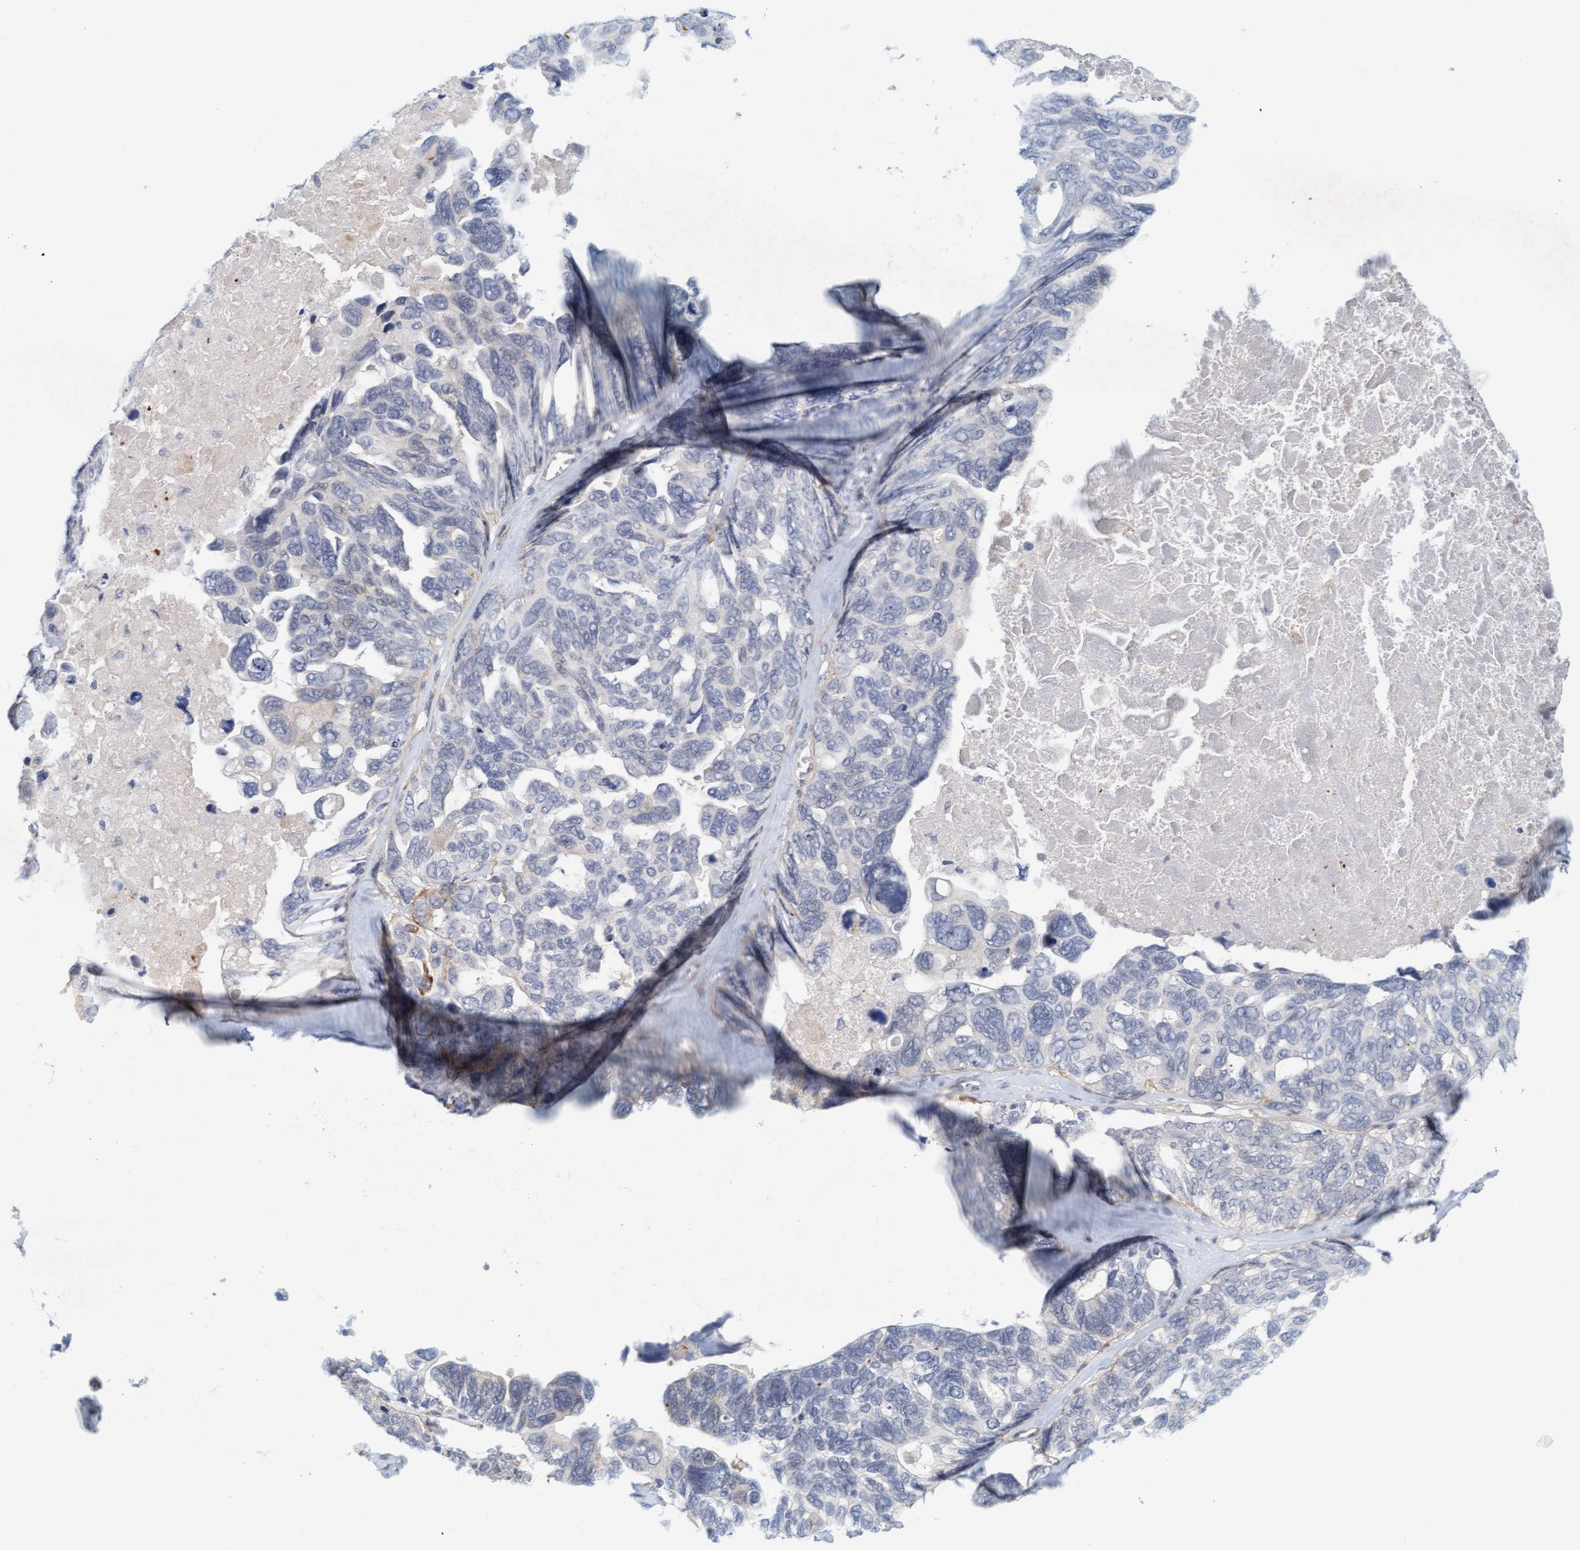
{"staining": {"intensity": "negative", "quantity": "none", "location": "none"}, "tissue": "ovarian cancer", "cell_type": "Tumor cells", "image_type": "cancer", "snomed": [{"axis": "morphology", "description": "Cystadenocarcinoma, serous, NOS"}, {"axis": "topography", "description": "Ovary"}], "caption": "Immunohistochemistry of ovarian cancer (serous cystadenocarcinoma) exhibits no positivity in tumor cells.", "gene": "TSTD2", "patient": {"sex": "female", "age": 79}}